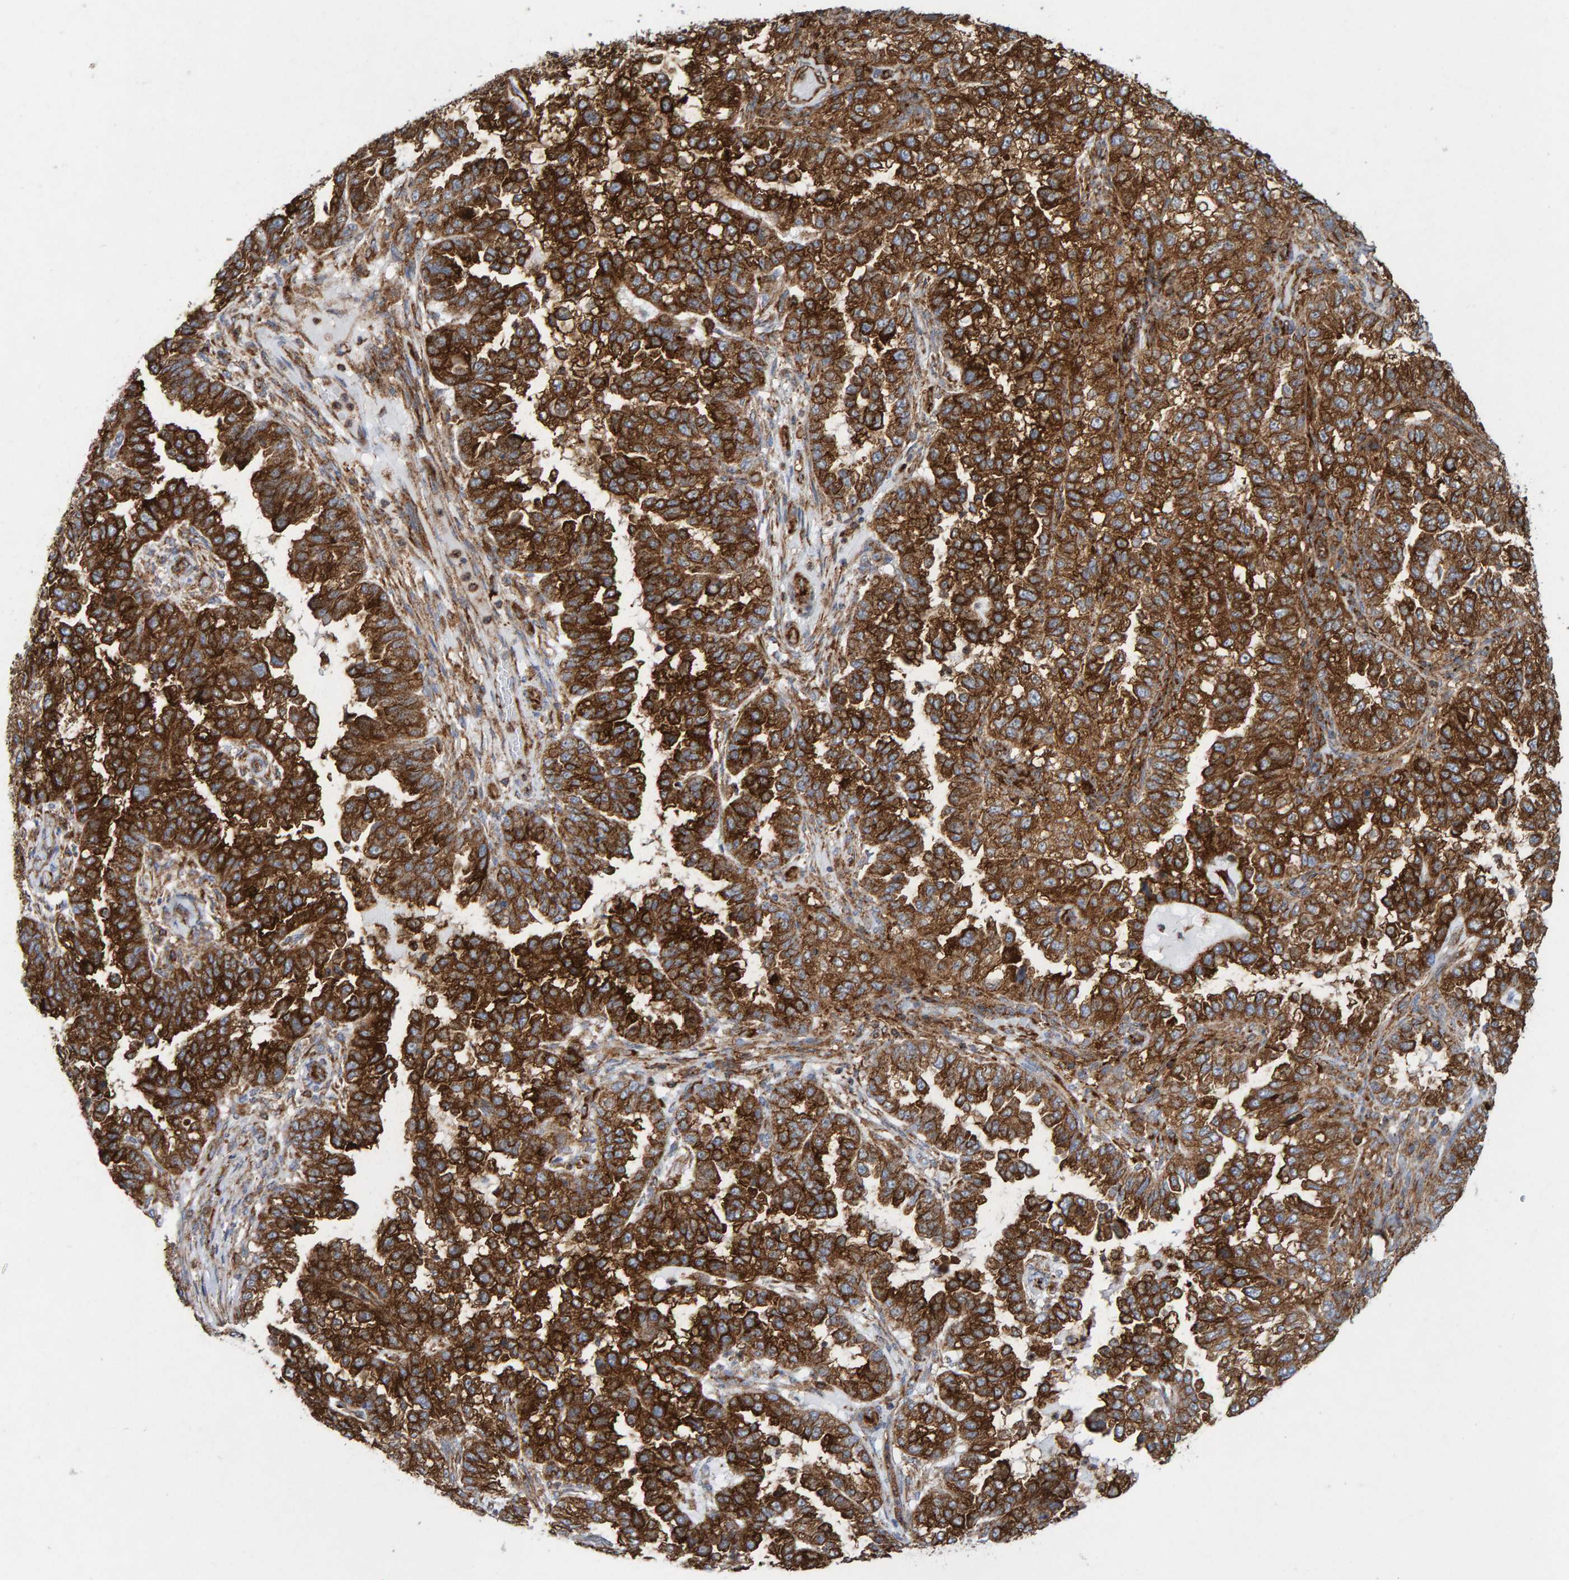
{"staining": {"intensity": "strong", "quantity": ">75%", "location": "cytoplasmic/membranous"}, "tissue": "endometrial cancer", "cell_type": "Tumor cells", "image_type": "cancer", "snomed": [{"axis": "morphology", "description": "Adenocarcinoma, NOS"}, {"axis": "topography", "description": "Endometrium"}], "caption": "Approximately >75% of tumor cells in endometrial adenocarcinoma reveal strong cytoplasmic/membranous protein staining as visualized by brown immunohistochemical staining.", "gene": "MVP", "patient": {"sex": "female", "age": 85}}